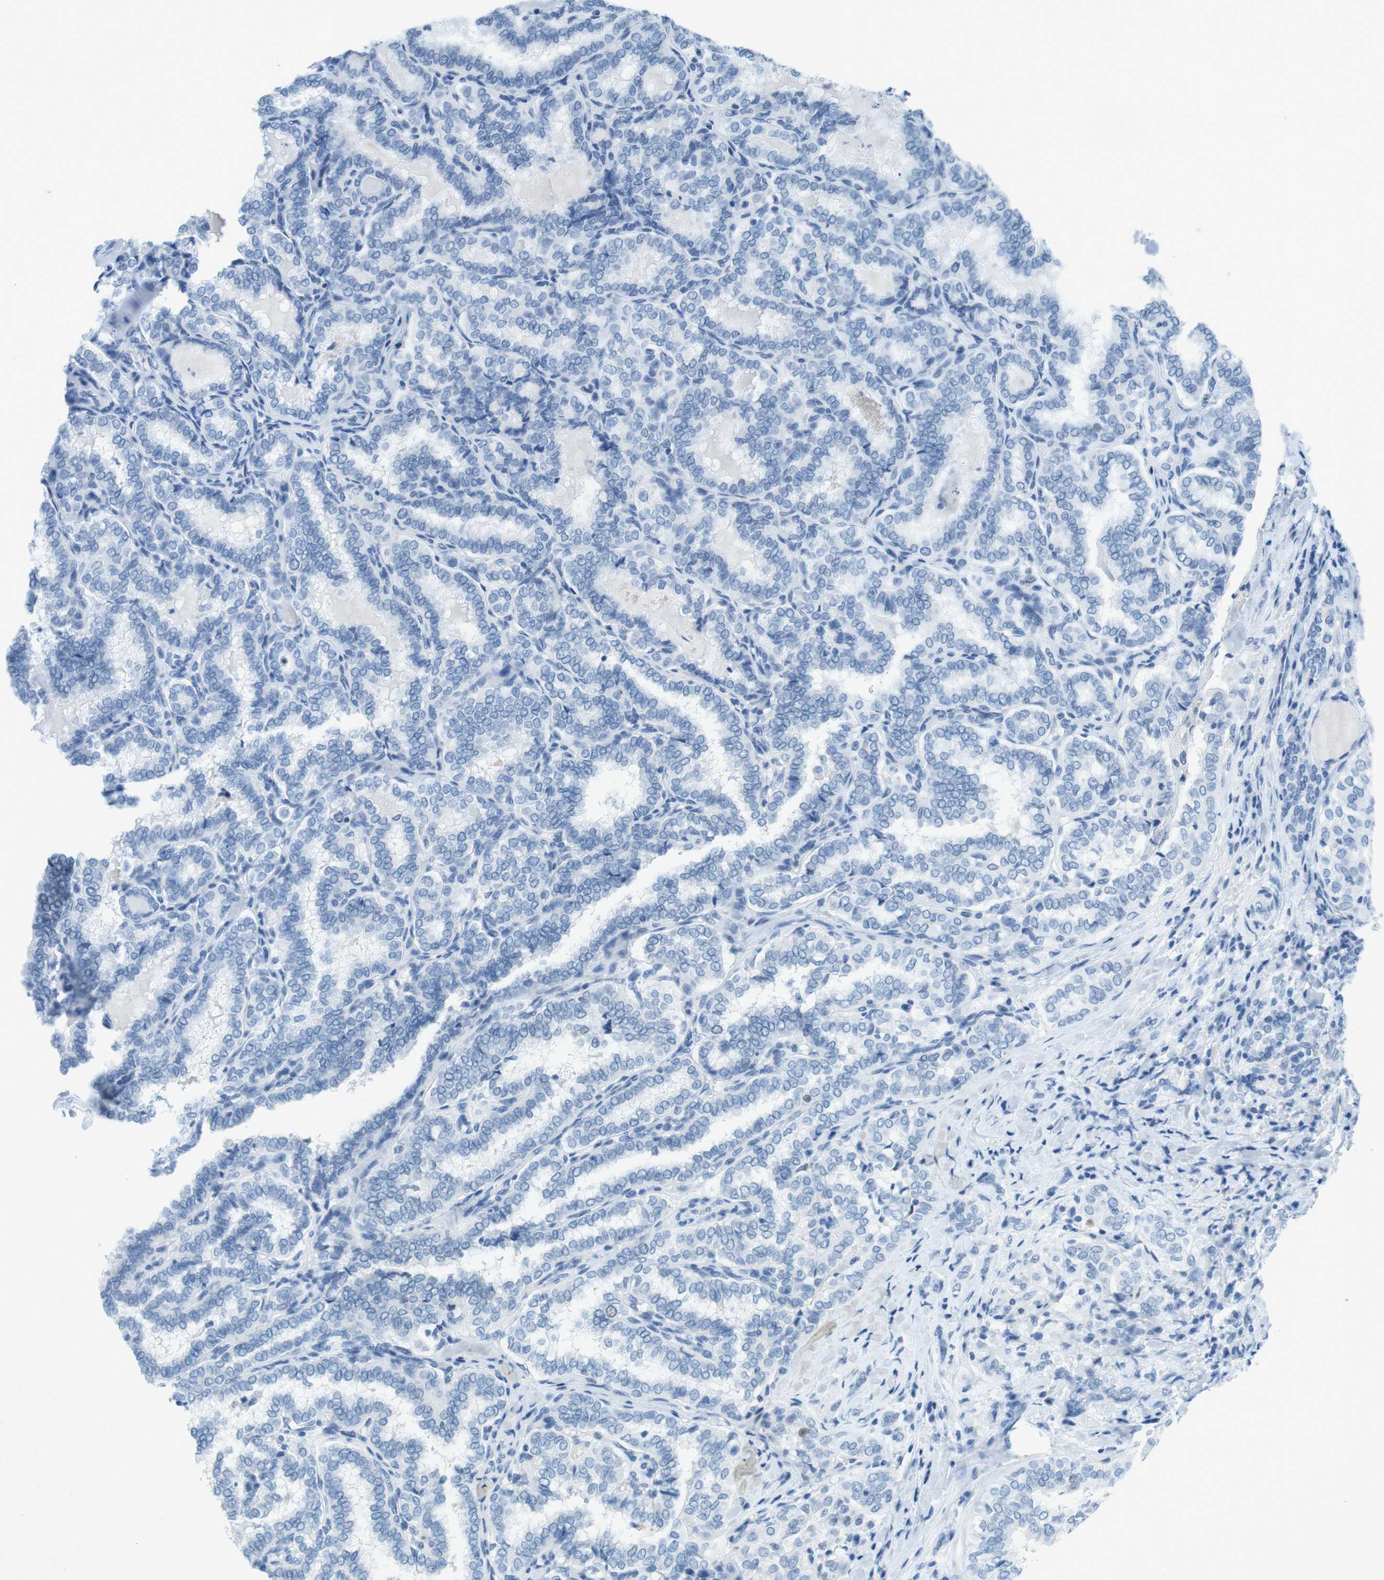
{"staining": {"intensity": "negative", "quantity": "none", "location": "none"}, "tissue": "thyroid cancer", "cell_type": "Tumor cells", "image_type": "cancer", "snomed": [{"axis": "morphology", "description": "Normal tissue, NOS"}, {"axis": "morphology", "description": "Papillary adenocarcinoma, NOS"}, {"axis": "topography", "description": "Thyroid gland"}], "caption": "A micrograph of human thyroid cancer (papillary adenocarcinoma) is negative for staining in tumor cells.", "gene": "CTAG1B", "patient": {"sex": "female", "age": 30}}